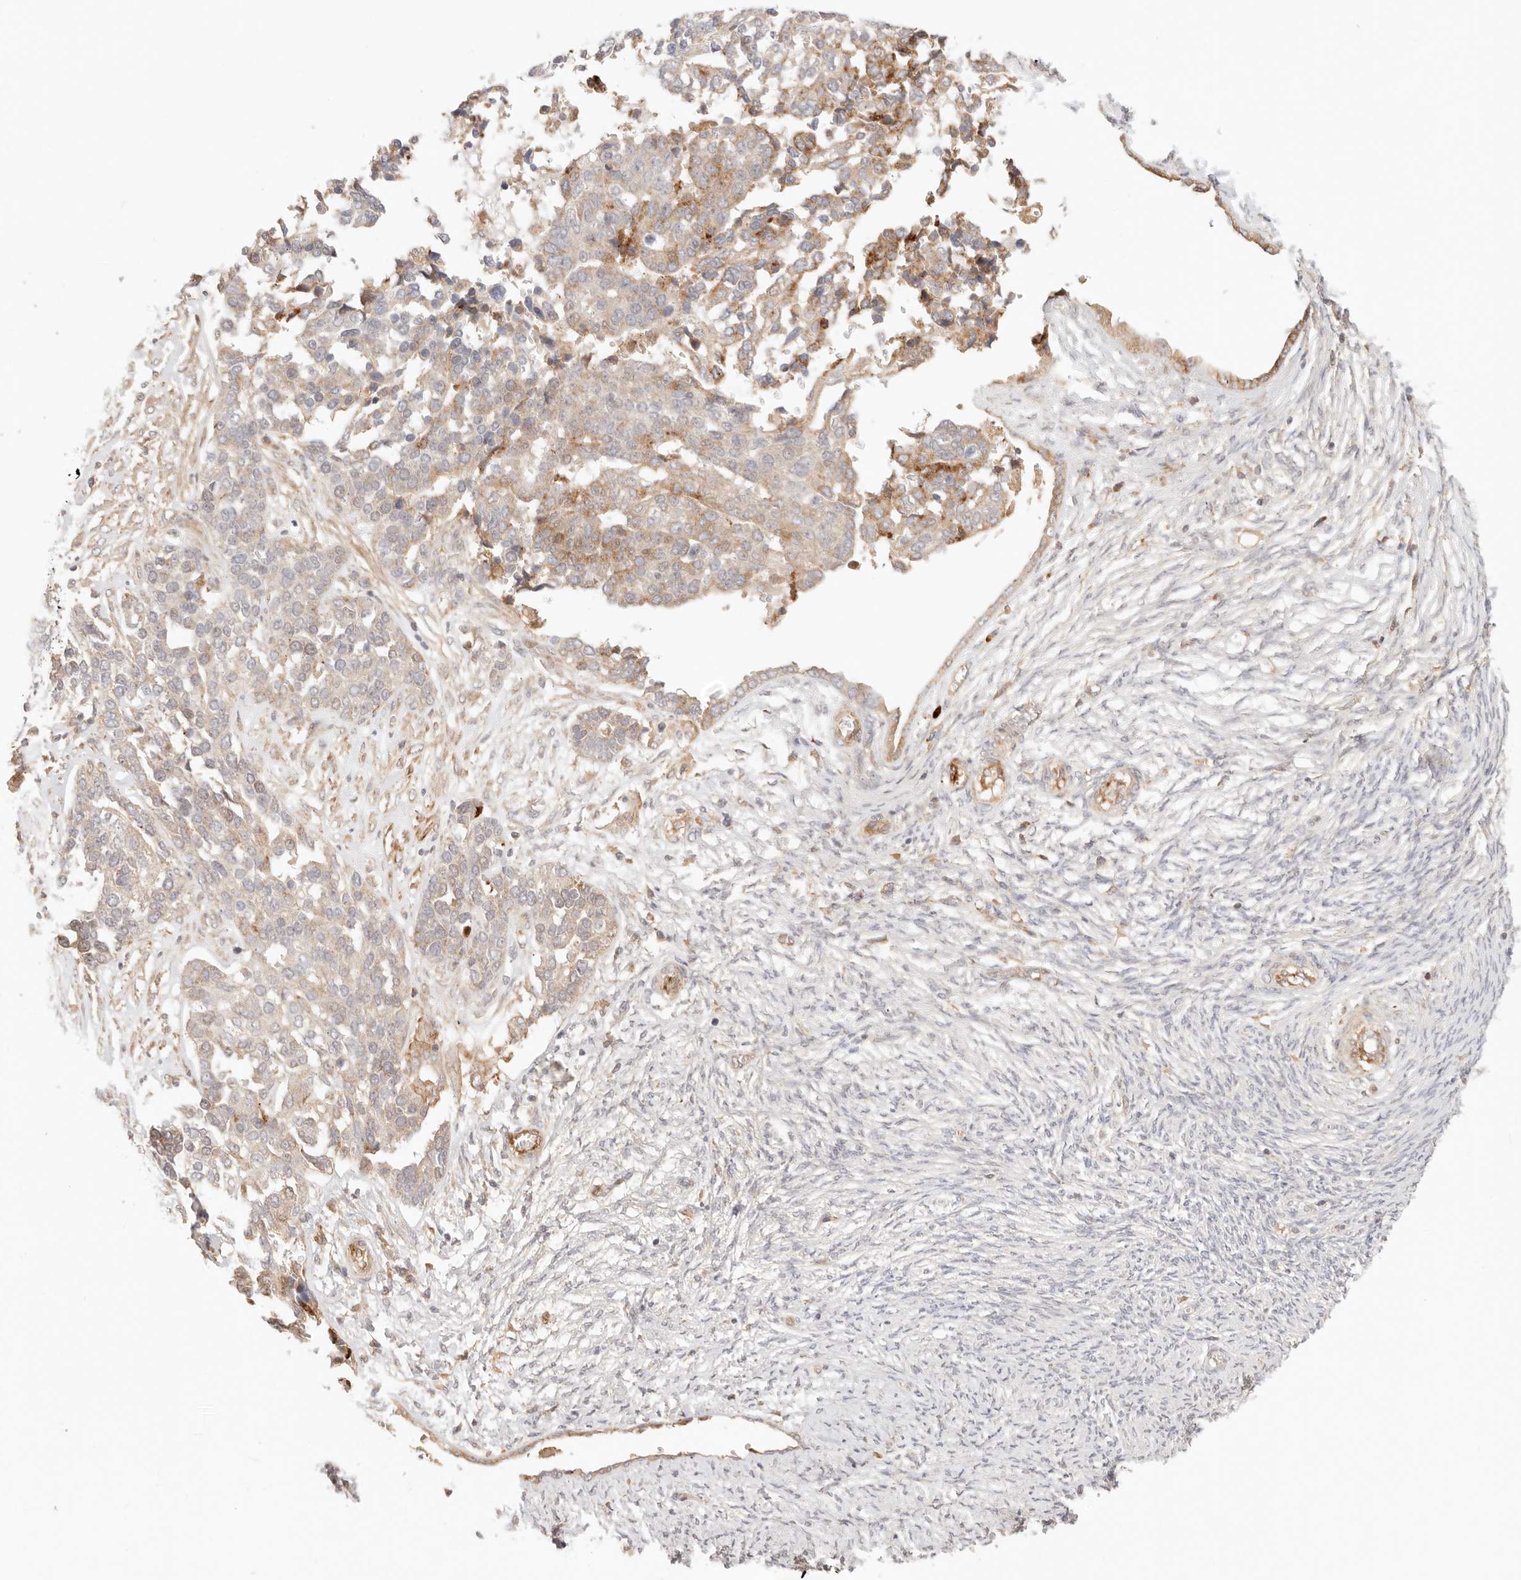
{"staining": {"intensity": "weak", "quantity": ">75%", "location": "cytoplasmic/membranous"}, "tissue": "ovarian cancer", "cell_type": "Tumor cells", "image_type": "cancer", "snomed": [{"axis": "morphology", "description": "Cystadenocarcinoma, serous, NOS"}, {"axis": "topography", "description": "Ovary"}], "caption": "Immunohistochemical staining of human ovarian serous cystadenocarcinoma exhibits low levels of weak cytoplasmic/membranous positivity in approximately >75% of tumor cells.", "gene": "IL1R2", "patient": {"sex": "female", "age": 44}}